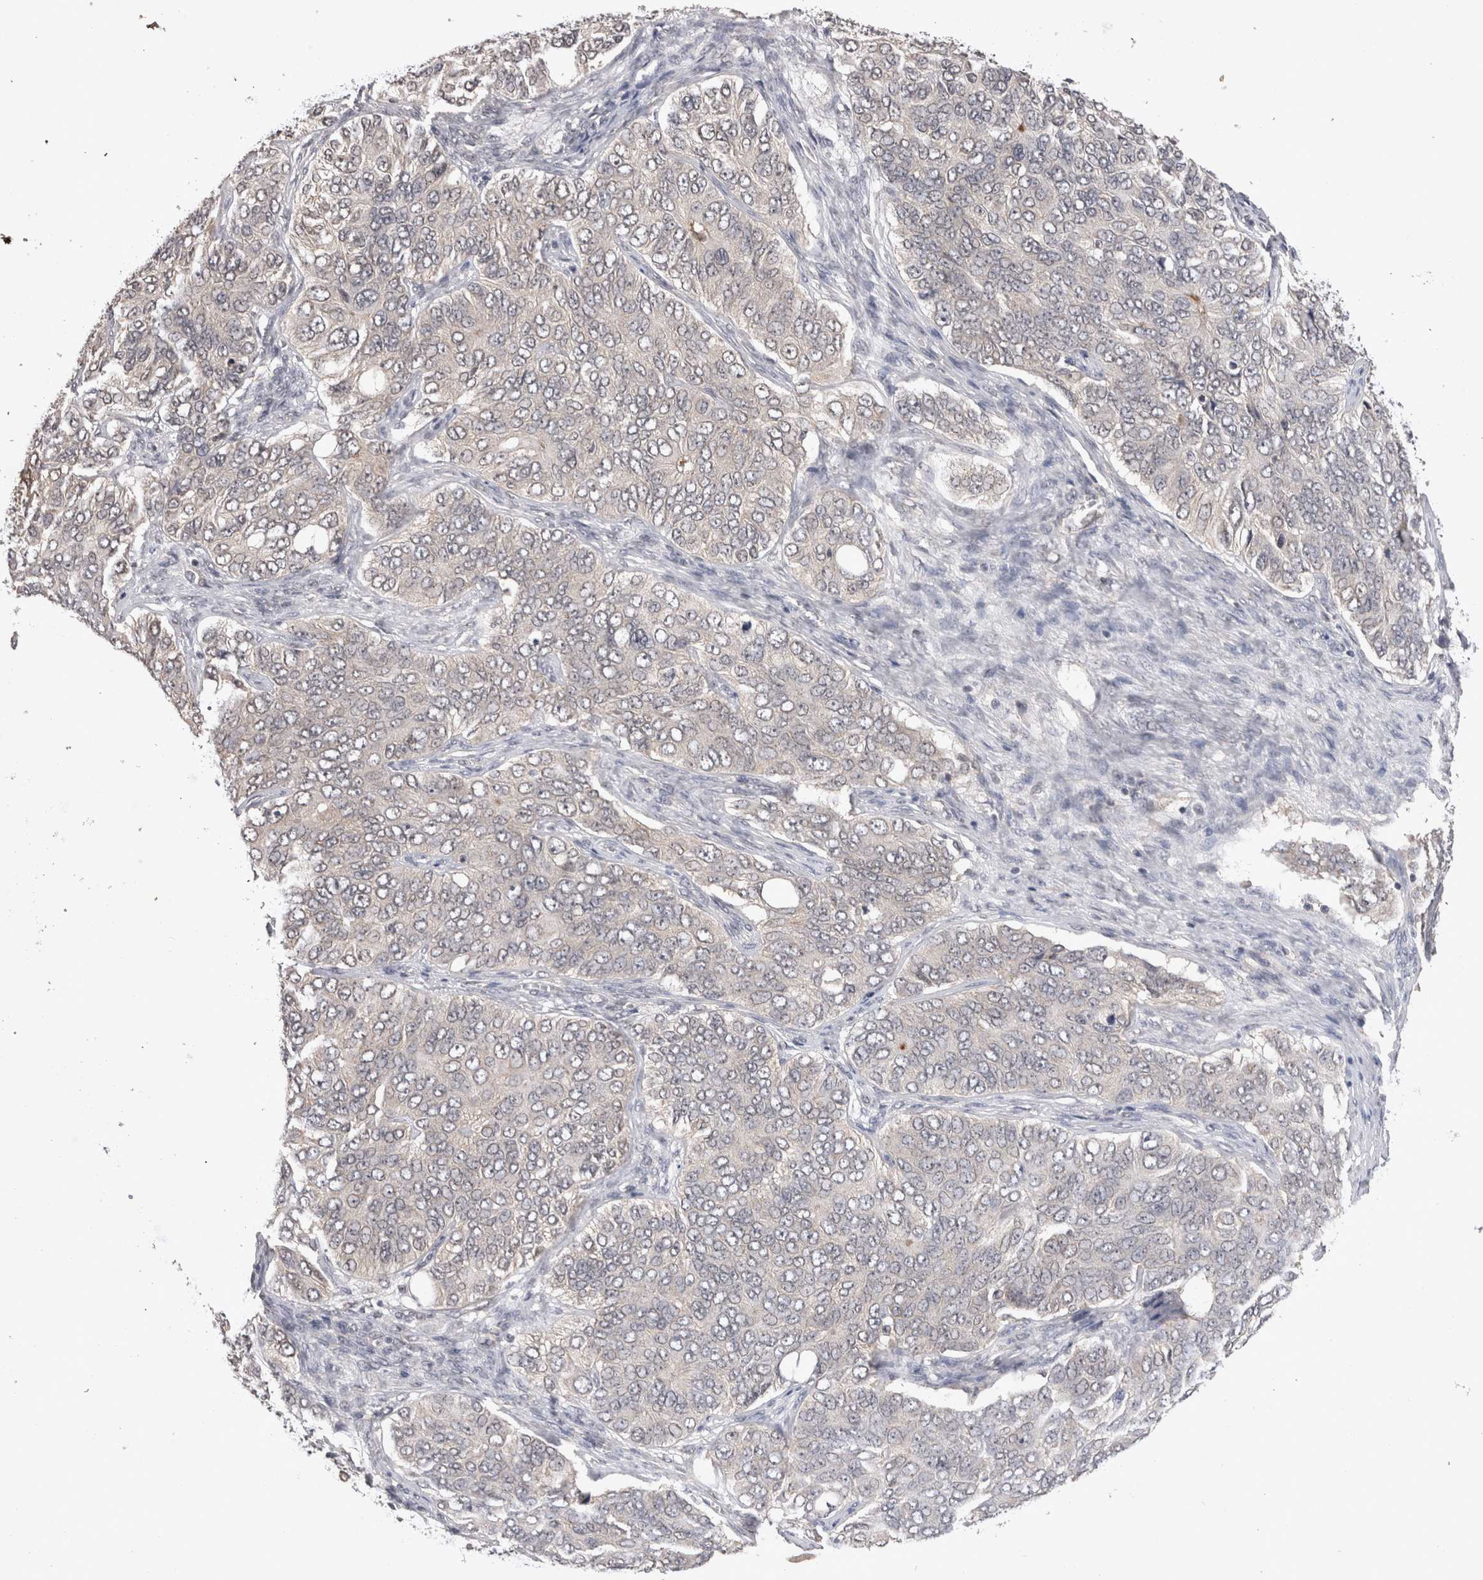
{"staining": {"intensity": "negative", "quantity": "none", "location": "none"}, "tissue": "ovarian cancer", "cell_type": "Tumor cells", "image_type": "cancer", "snomed": [{"axis": "morphology", "description": "Carcinoma, endometroid"}, {"axis": "topography", "description": "Ovary"}], "caption": "Tumor cells are negative for brown protein staining in ovarian cancer.", "gene": "RASSF3", "patient": {"sex": "female", "age": 51}}